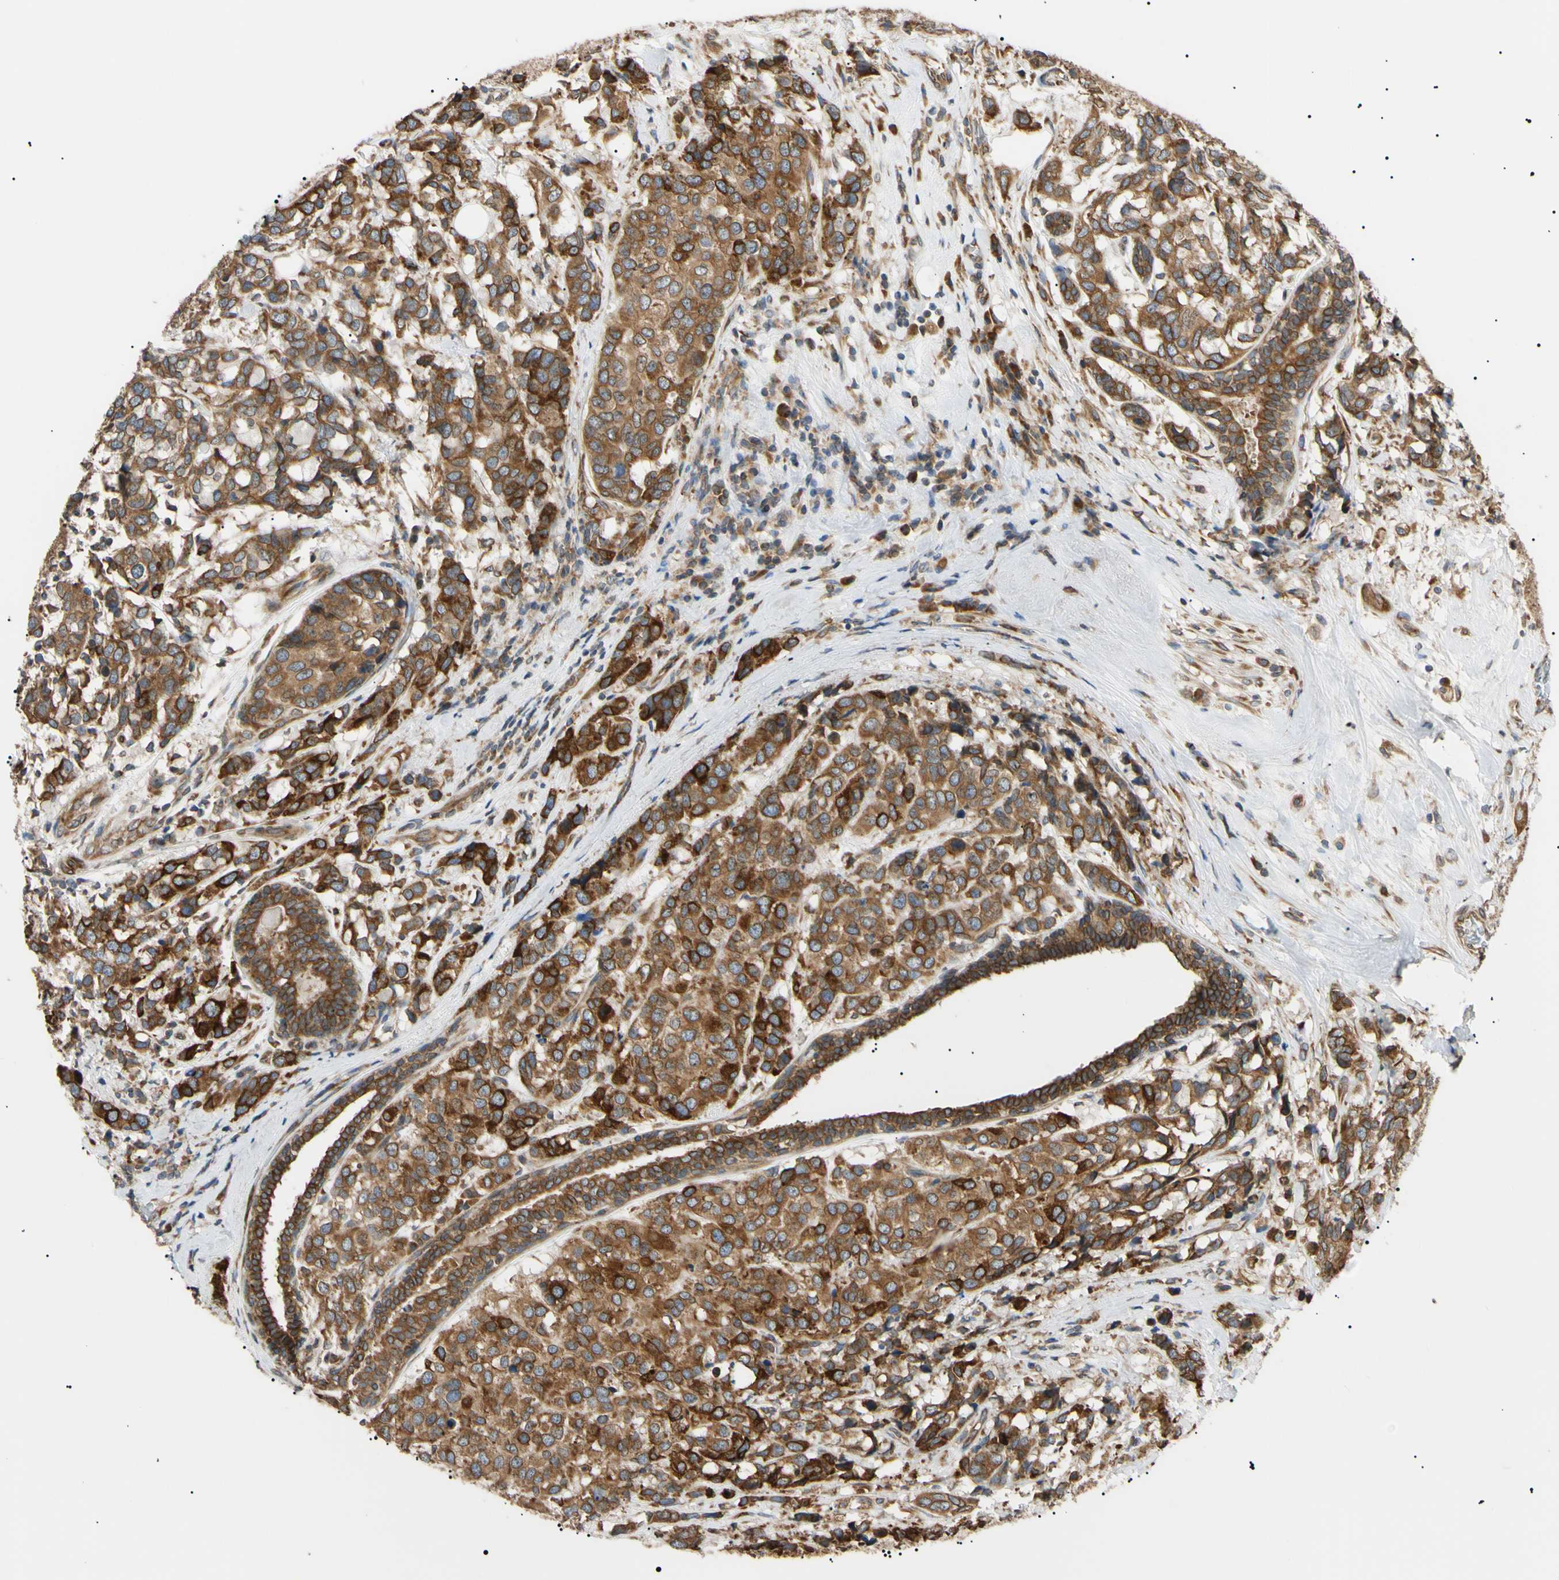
{"staining": {"intensity": "strong", "quantity": ">75%", "location": "cytoplasmic/membranous"}, "tissue": "breast cancer", "cell_type": "Tumor cells", "image_type": "cancer", "snomed": [{"axis": "morphology", "description": "Lobular carcinoma"}, {"axis": "topography", "description": "Breast"}], "caption": "The micrograph shows a brown stain indicating the presence of a protein in the cytoplasmic/membranous of tumor cells in breast cancer.", "gene": "VAPA", "patient": {"sex": "female", "age": 59}}